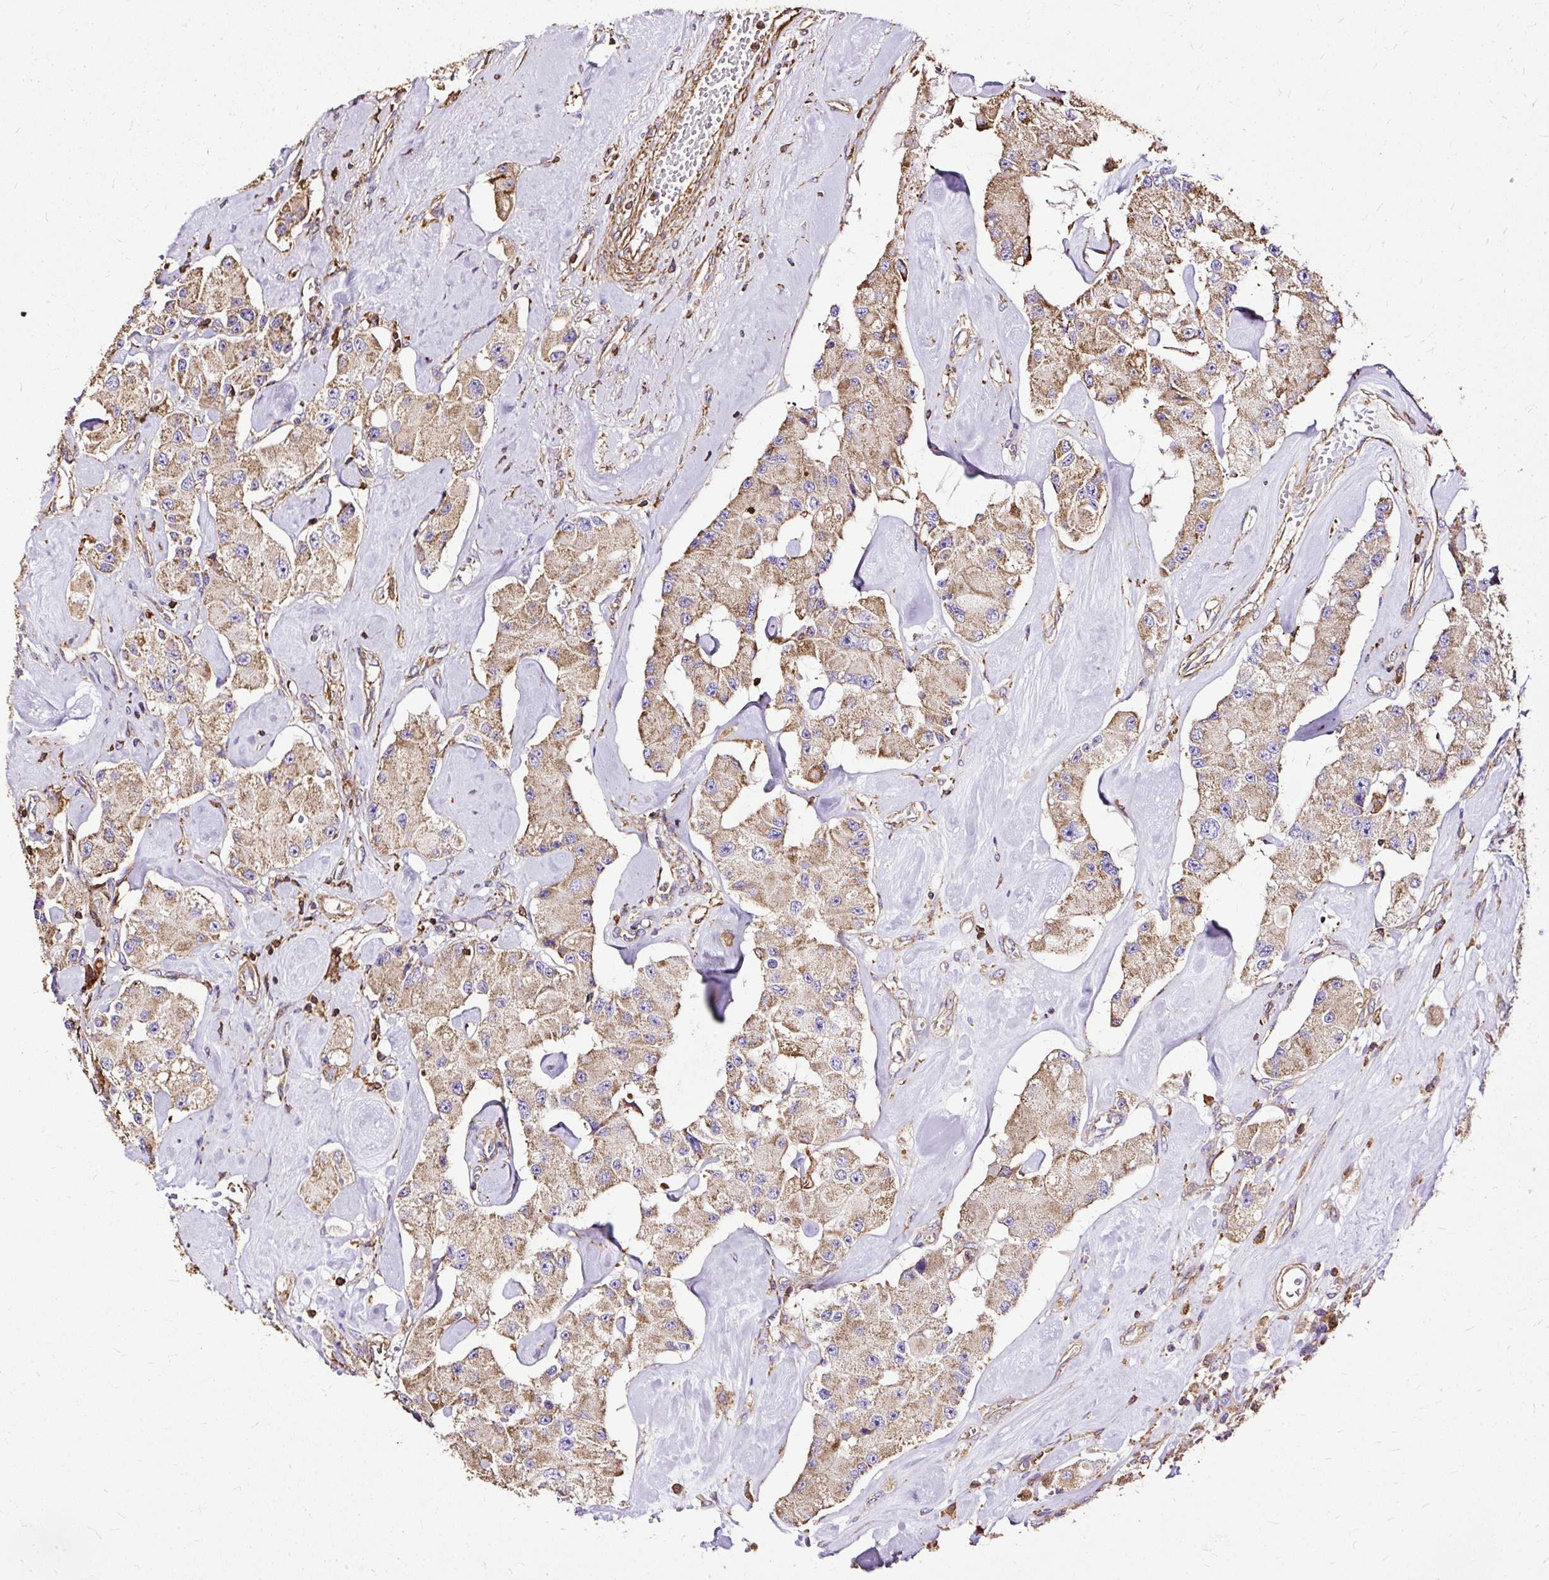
{"staining": {"intensity": "moderate", "quantity": ">75%", "location": "cytoplasmic/membranous"}, "tissue": "carcinoid", "cell_type": "Tumor cells", "image_type": "cancer", "snomed": [{"axis": "morphology", "description": "Carcinoid, malignant, NOS"}, {"axis": "topography", "description": "Pancreas"}], "caption": "Immunohistochemistry histopathology image of neoplastic tissue: human carcinoid (malignant) stained using IHC displays medium levels of moderate protein expression localized specifically in the cytoplasmic/membranous of tumor cells, appearing as a cytoplasmic/membranous brown color.", "gene": "KLHL11", "patient": {"sex": "male", "age": 41}}